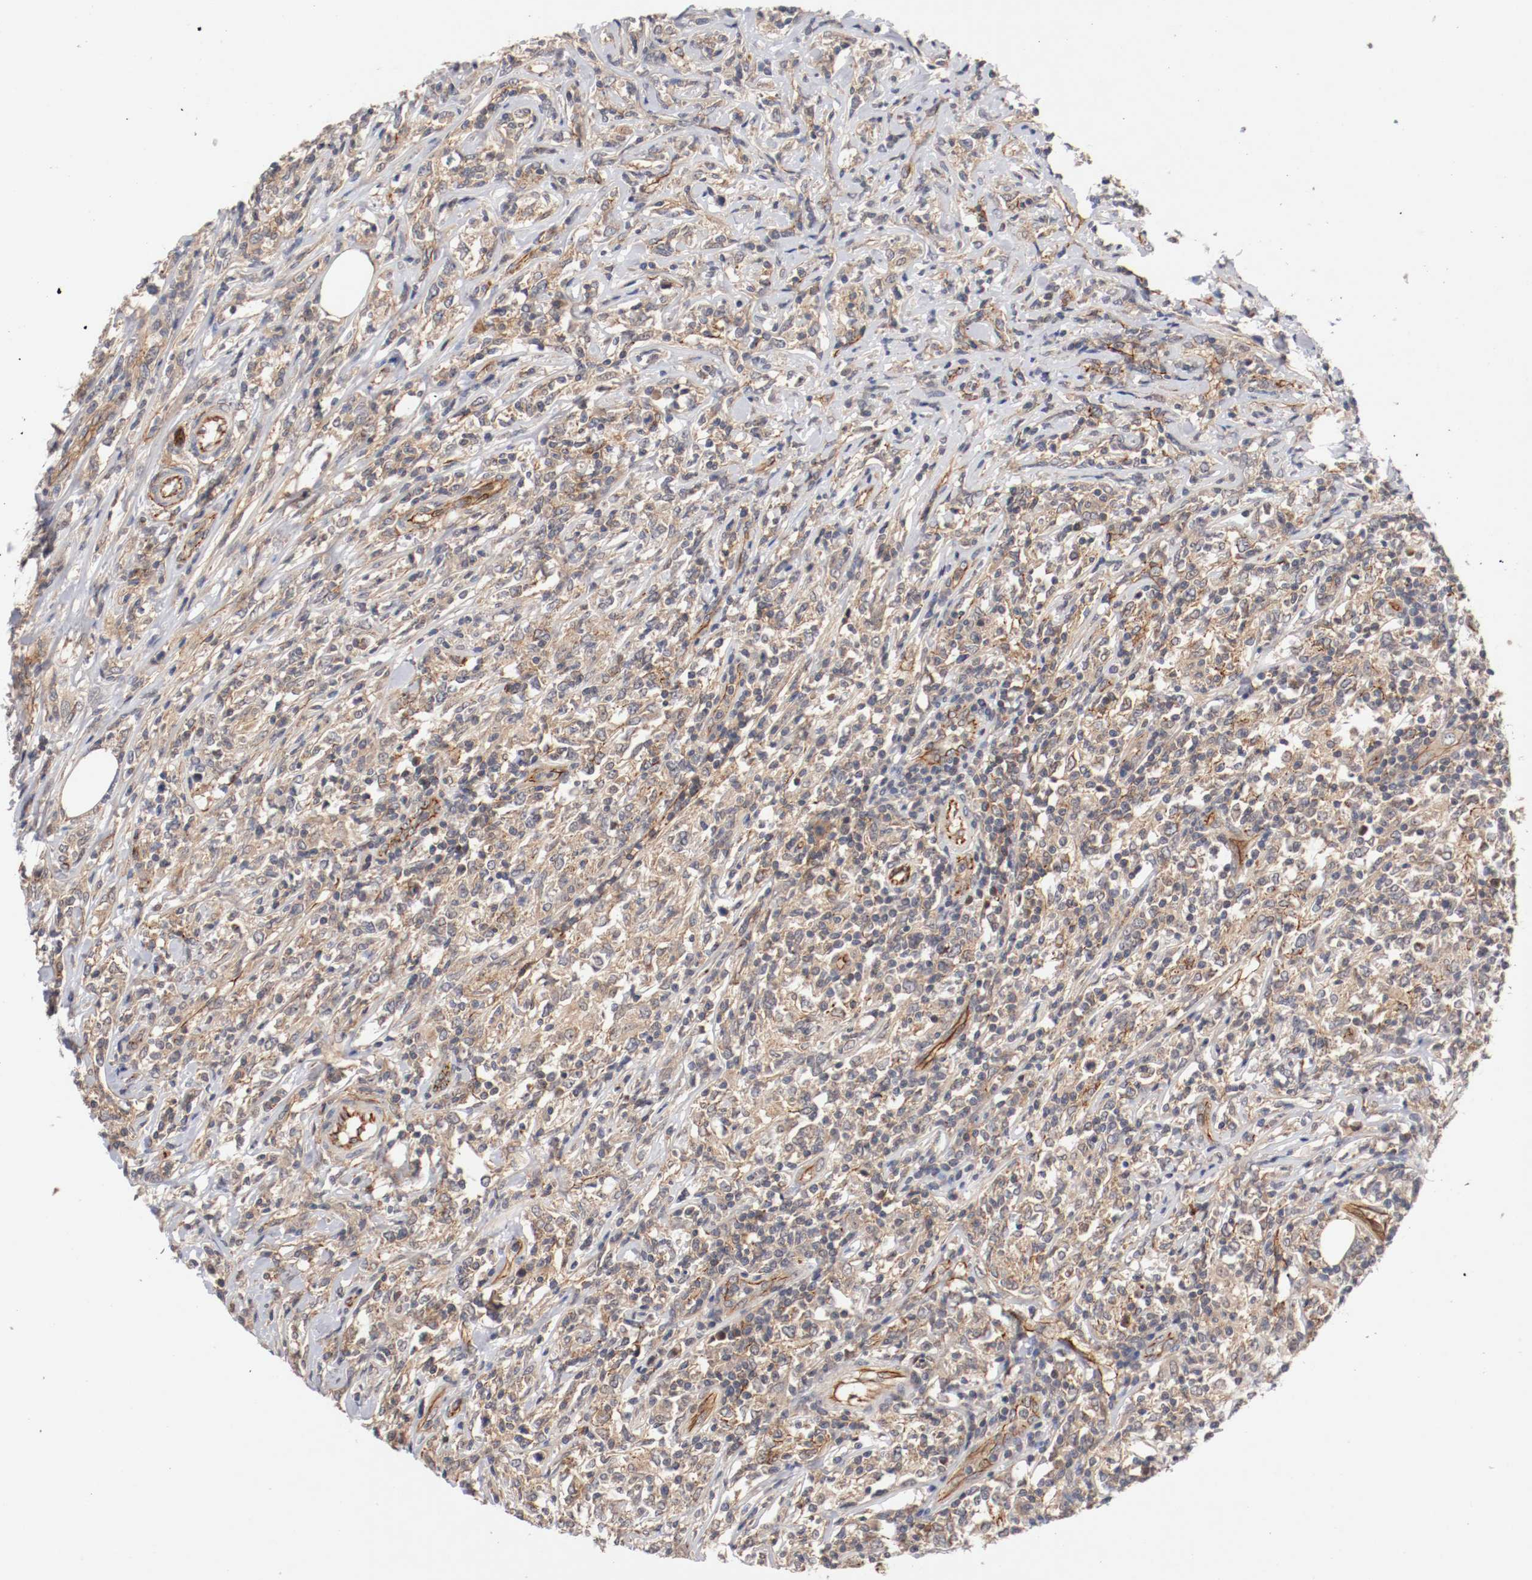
{"staining": {"intensity": "weak", "quantity": ">75%", "location": "cytoplasmic/membranous"}, "tissue": "lymphoma", "cell_type": "Tumor cells", "image_type": "cancer", "snomed": [{"axis": "morphology", "description": "Malignant lymphoma, non-Hodgkin's type, High grade"}, {"axis": "topography", "description": "Lymph node"}], "caption": "Brown immunohistochemical staining in high-grade malignant lymphoma, non-Hodgkin's type exhibits weak cytoplasmic/membranous staining in about >75% of tumor cells.", "gene": "TYK2", "patient": {"sex": "female", "age": 84}}